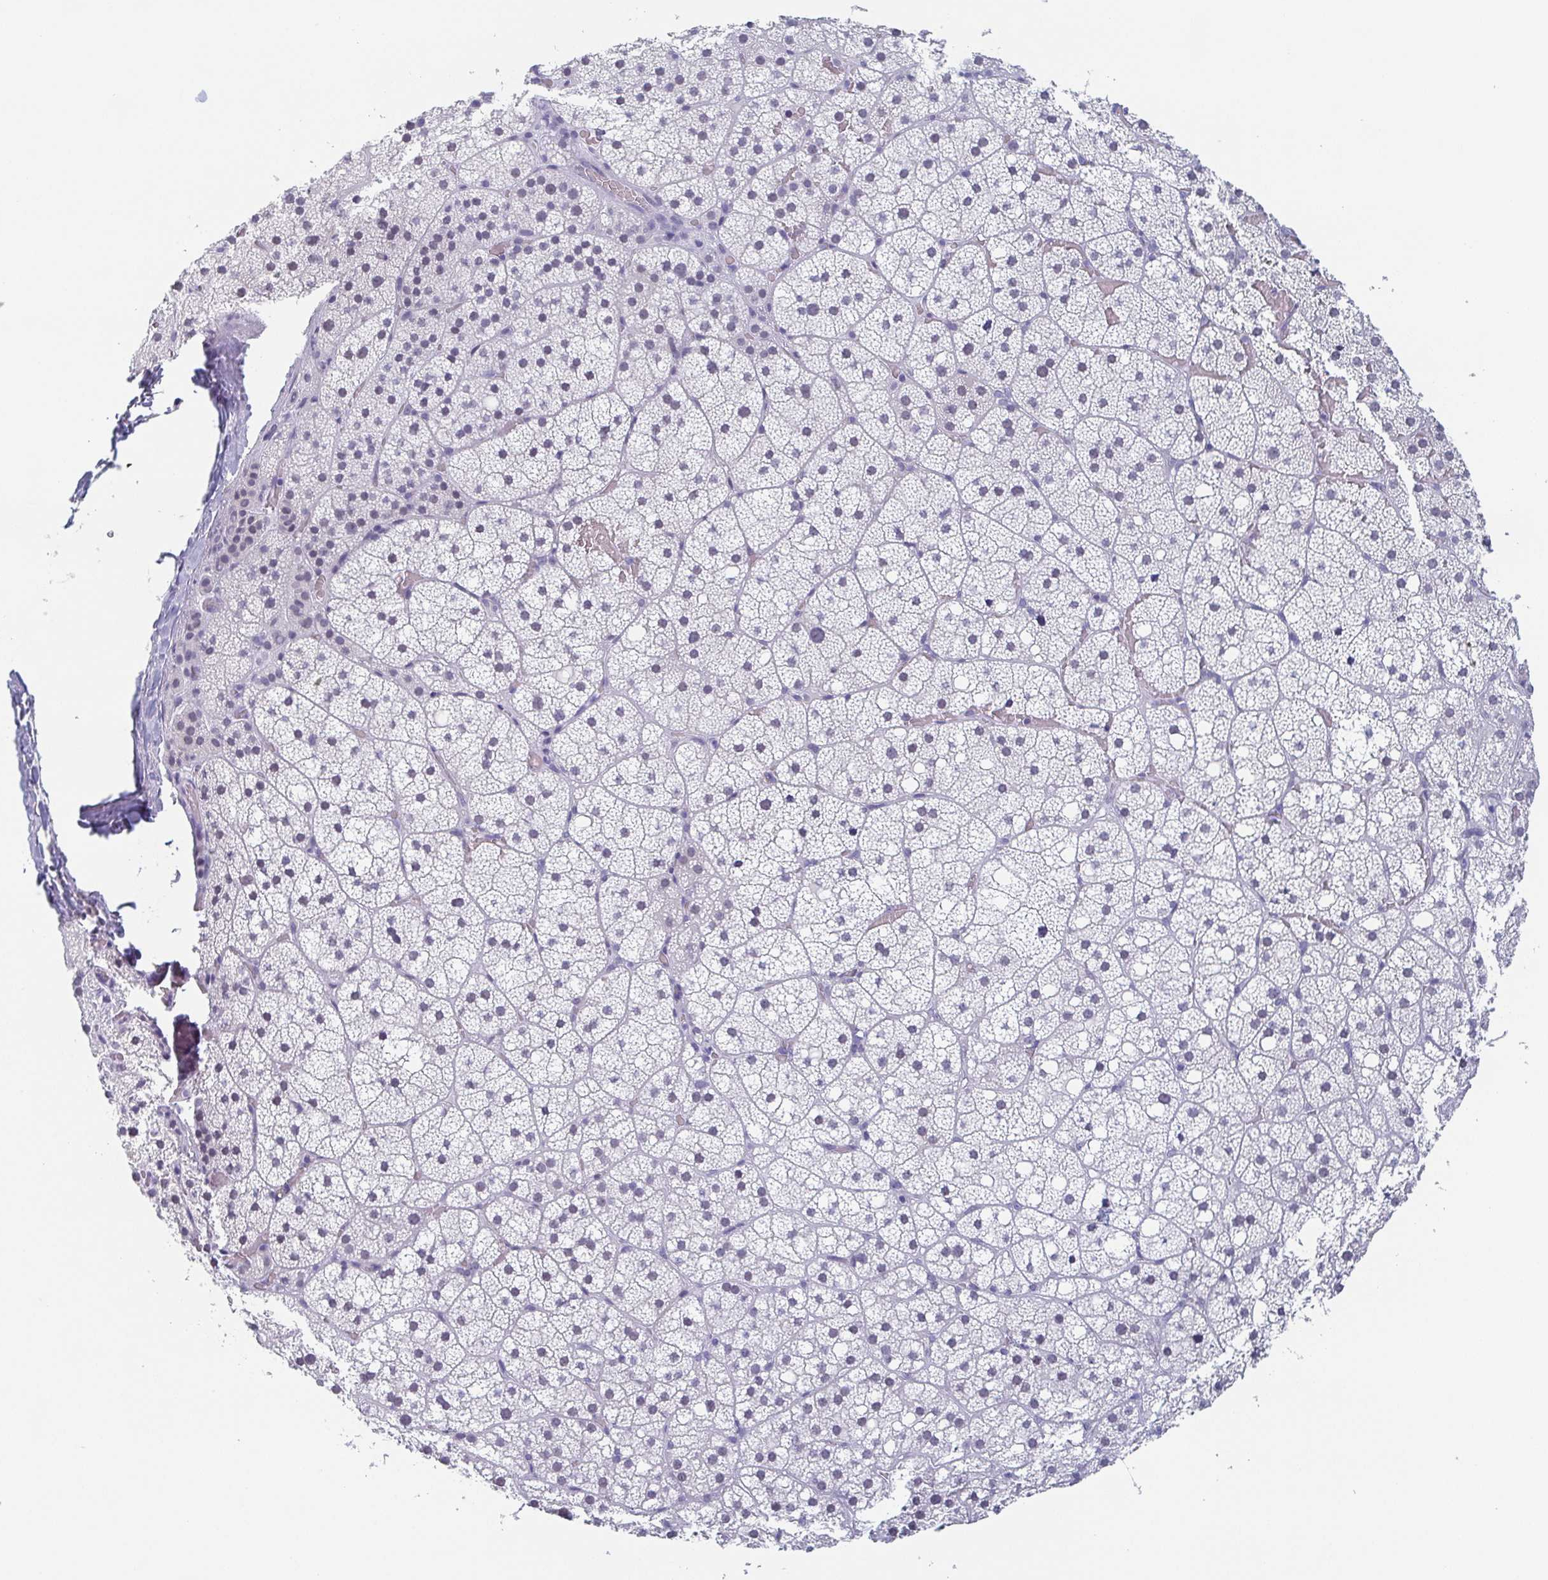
{"staining": {"intensity": "negative", "quantity": "none", "location": "none"}, "tissue": "adrenal gland", "cell_type": "Glandular cells", "image_type": "normal", "snomed": [{"axis": "morphology", "description": "Normal tissue, NOS"}, {"axis": "topography", "description": "Adrenal gland"}], "caption": "A high-resolution histopathology image shows immunohistochemistry staining of unremarkable adrenal gland, which shows no significant expression in glandular cells.", "gene": "REG4", "patient": {"sex": "male", "age": 53}}